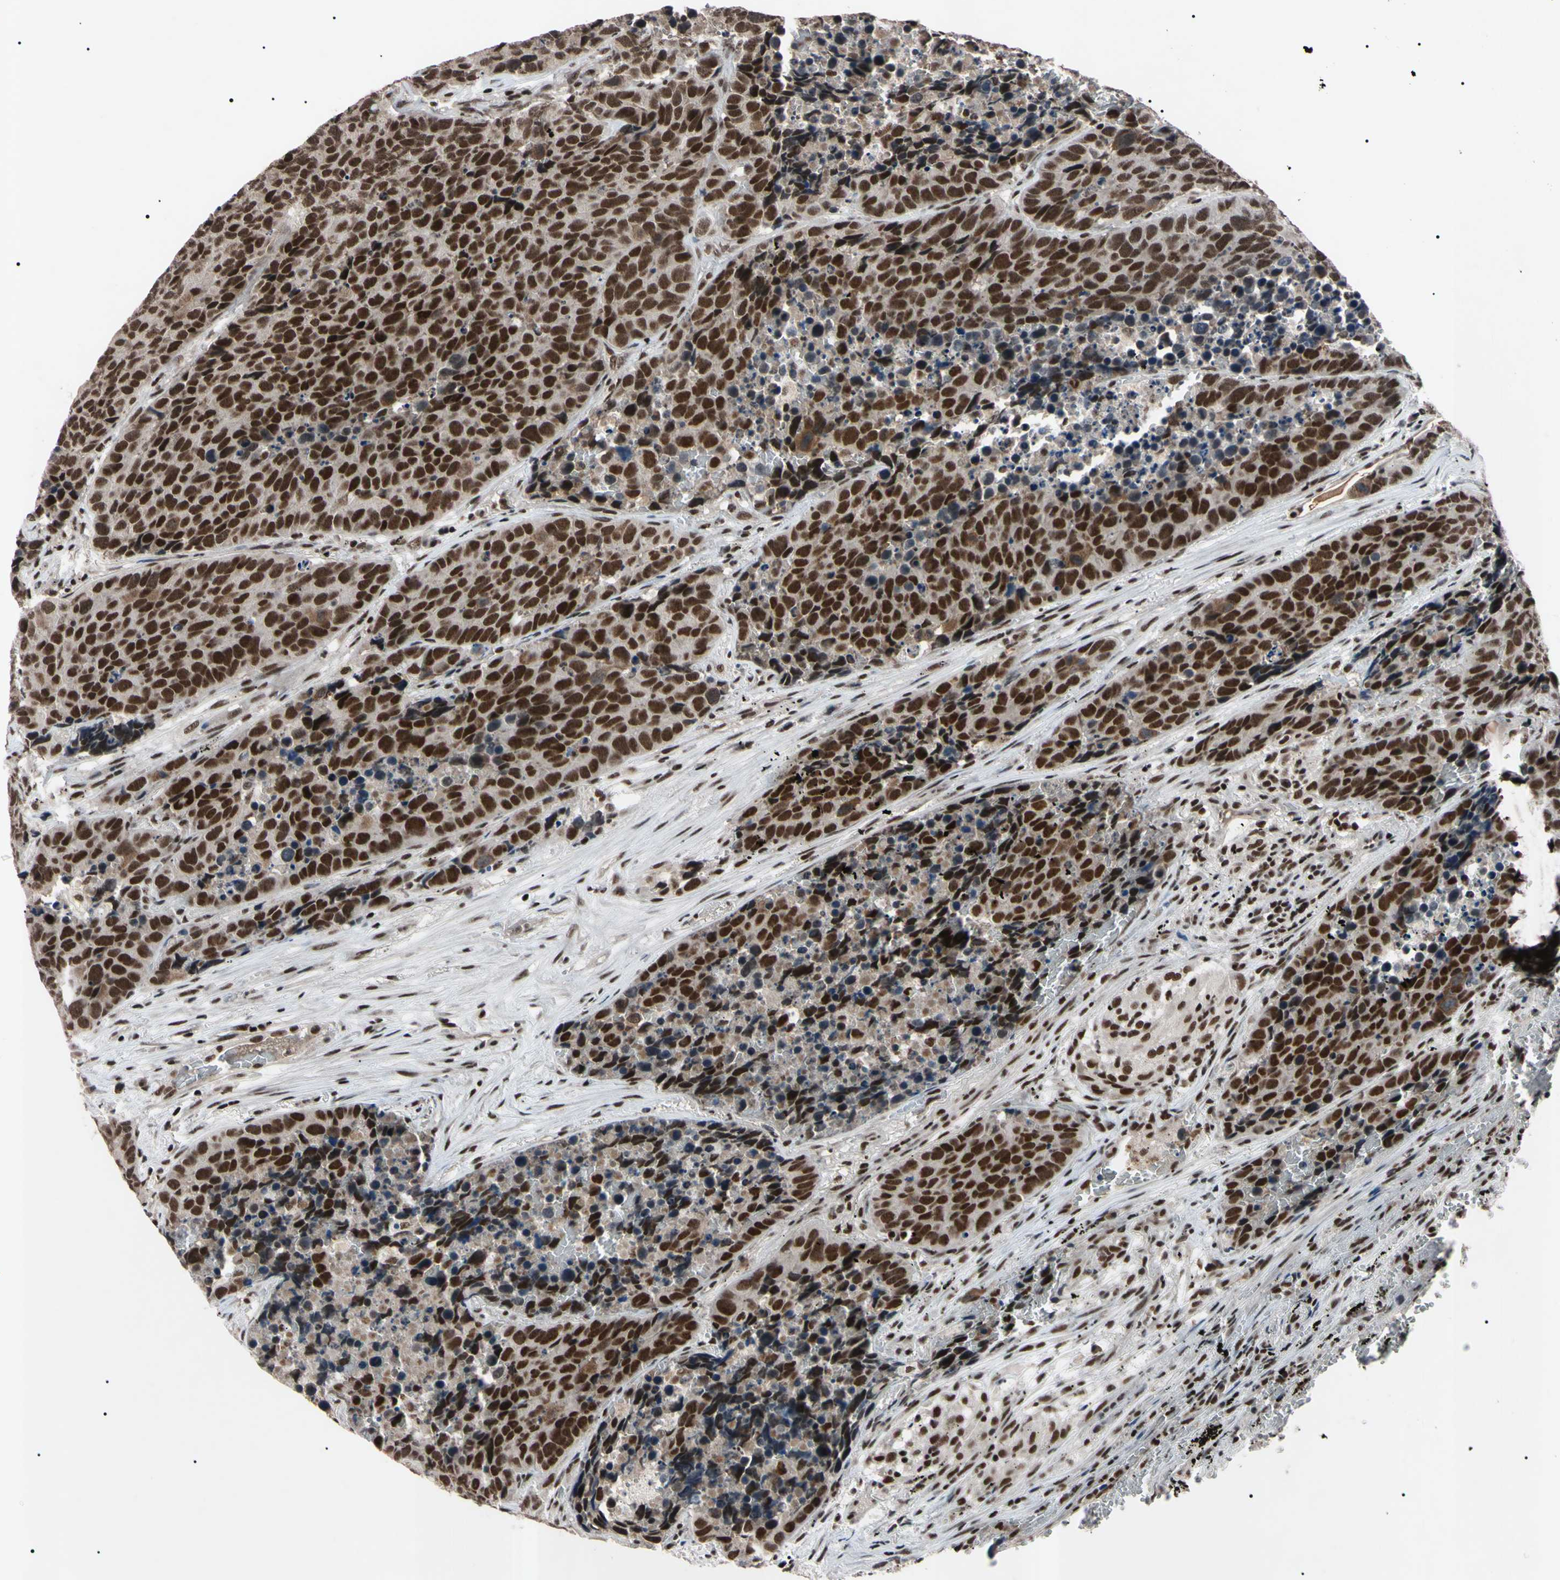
{"staining": {"intensity": "strong", "quantity": ">75%", "location": "nuclear"}, "tissue": "carcinoid", "cell_type": "Tumor cells", "image_type": "cancer", "snomed": [{"axis": "morphology", "description": "Carcinoid, malignant, NOS"}, {"axis": "topography", "description": "Lung"}], "caption": "Carcinoid was stained to show a protein in brown. There is high levels of strong nuclear staining in about >75% of tumor cells.", "gene": "YY1", "patient": {"sex": "male", "age": 60}}